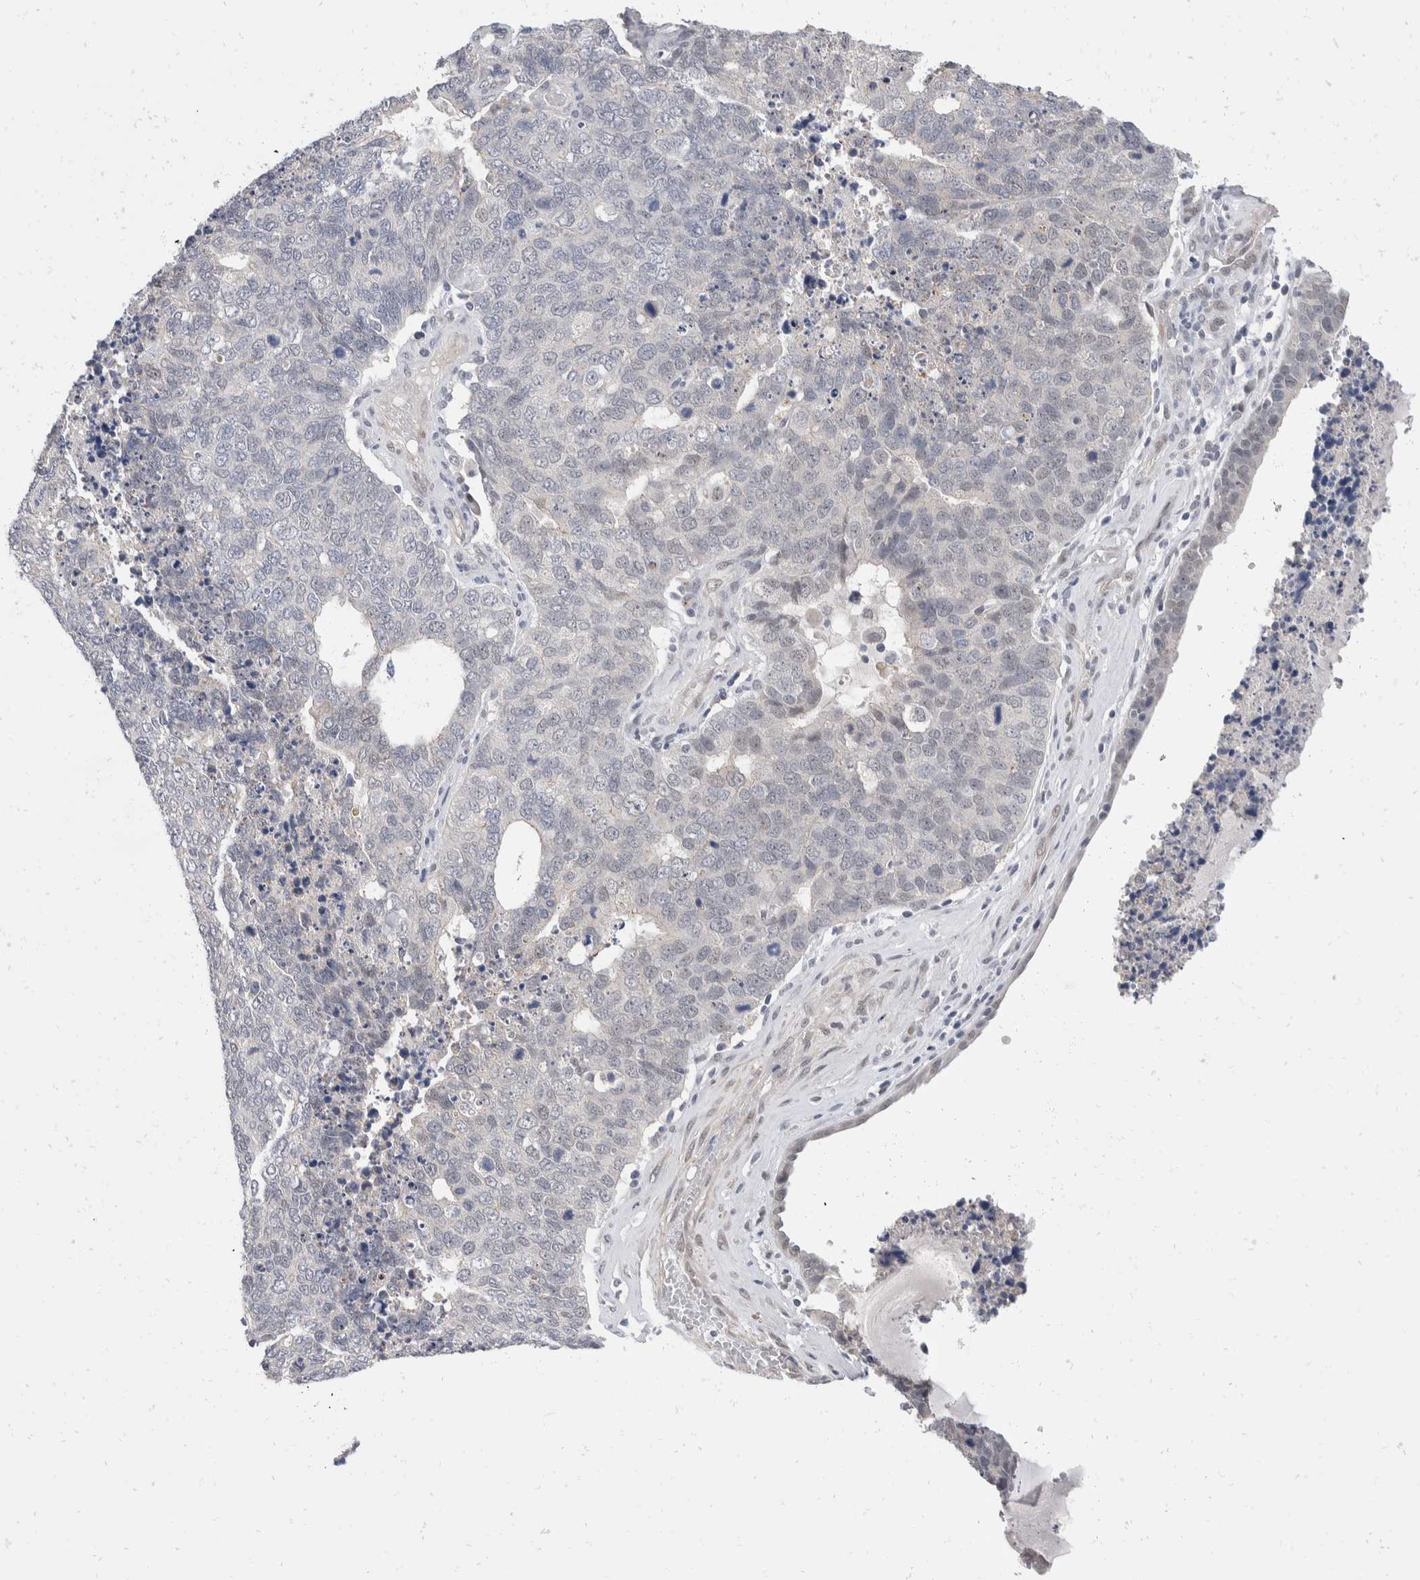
{"staining": {"intensity": "negative", "quantity": "none", "location": "none"}, "tissue": "cervical cancer", "cell_type": "Tumor cells", "image_type": "cancer", "snomed": [{"axis": "morphology", "description": "Squamous cell carcinoma, NOS"}, {"axis": "topography", "description": "Cervix"}], "caption": "Cervical cancer (squamous cell carcinoma) stained for a protein using IHC shows no staining tumor cells.", "gene": "CATSPERD", "patient": {"sex": "female", "age": 63}}